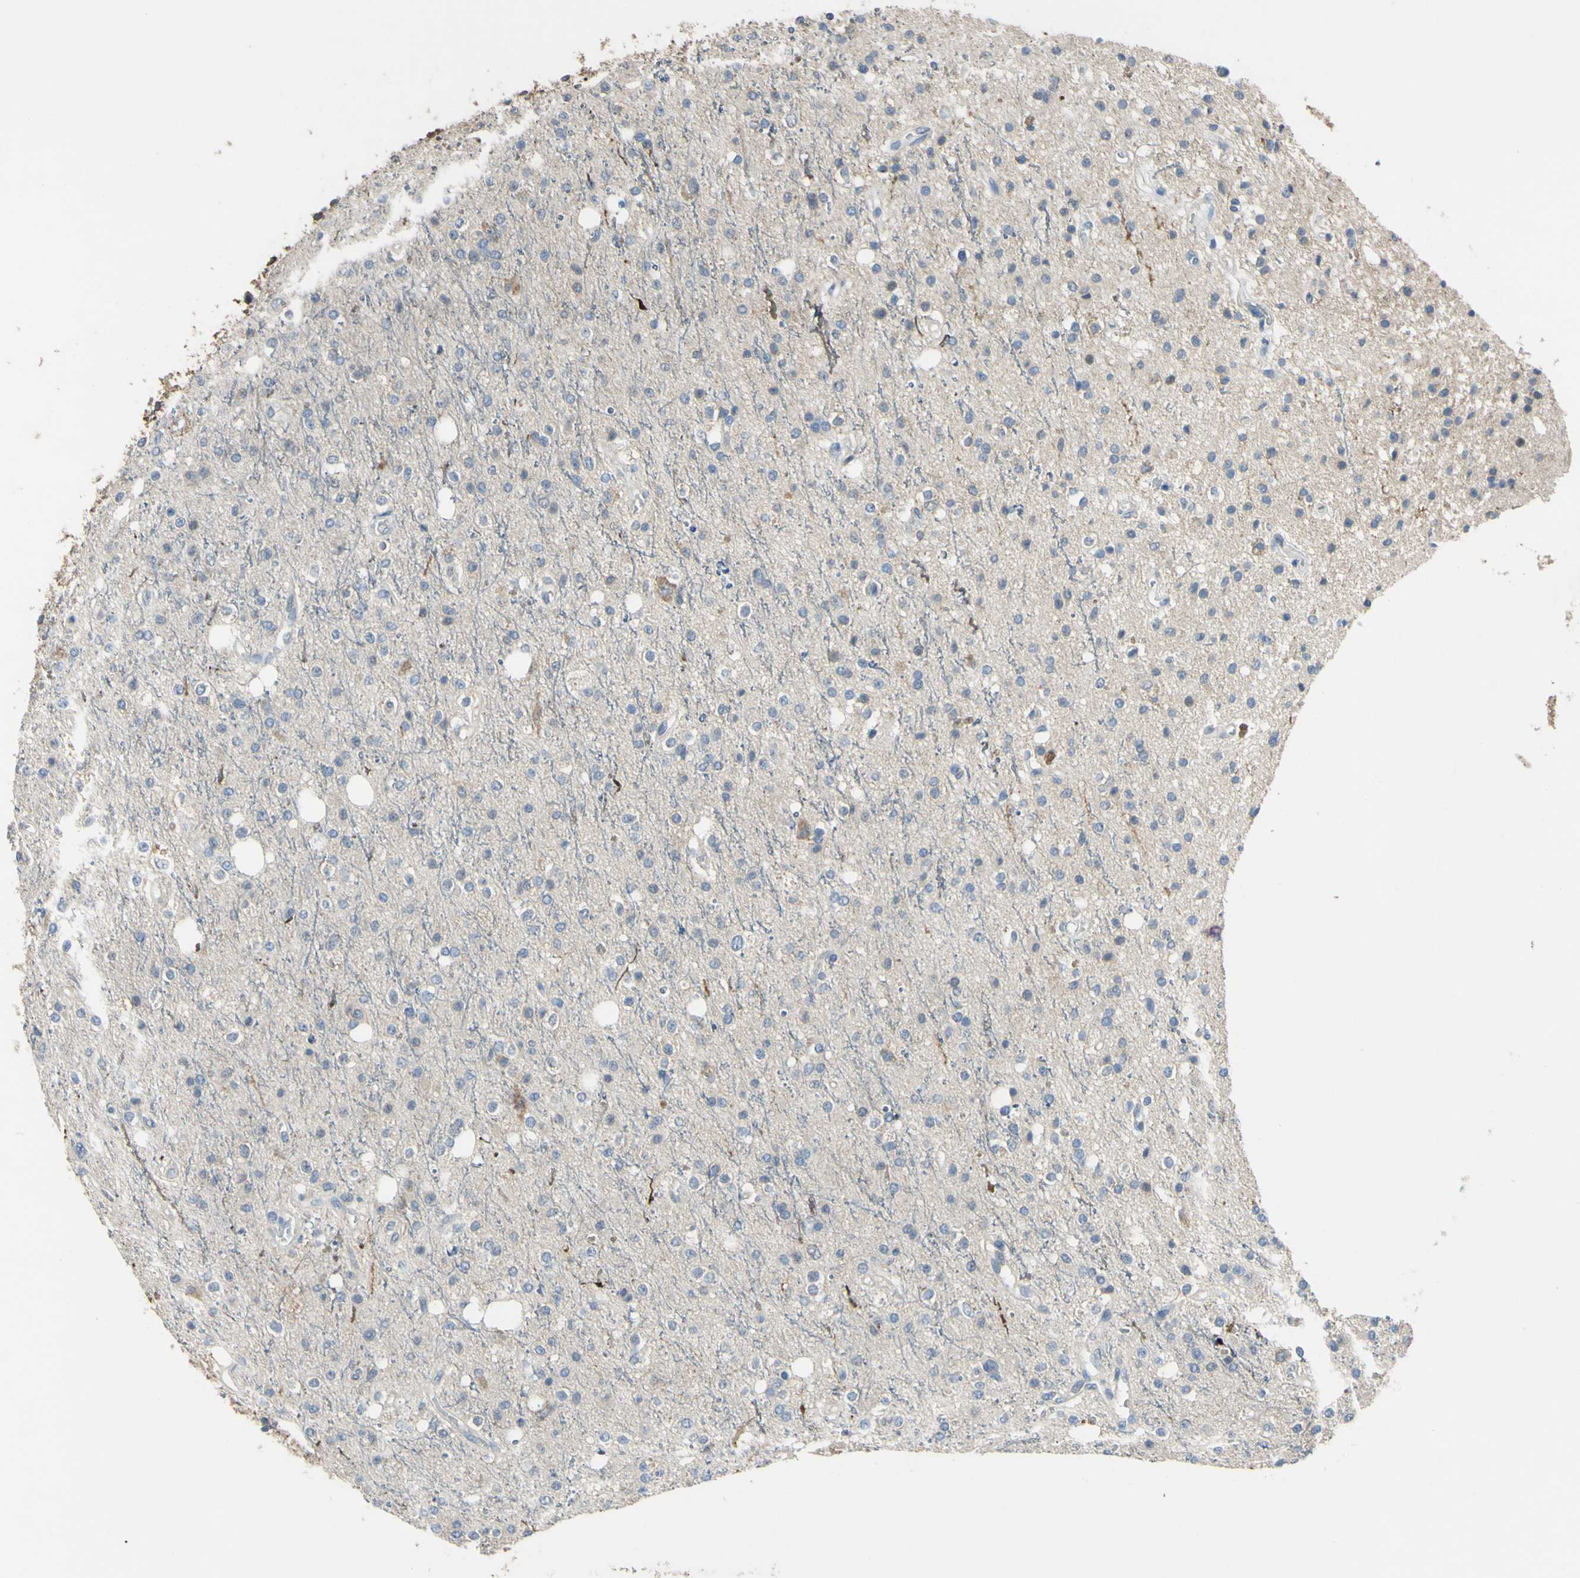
{"staining": {"intensity": "negative", "quantity": "none", "location": "none"}, "tissue": "glioma", "cell_type": "Tumor cells", "image_type": "cancer", "snomed": [{"axis": "morphology", "description": "Glioma, malignant, High grade"}, {"axis": "topography", "description": "Brain"}], "caption": "A photomicrograph of human glioma is negative for staining in tumor cells.", "gene": "LHX9", "patient": {"sex": "male", "age": 47}}